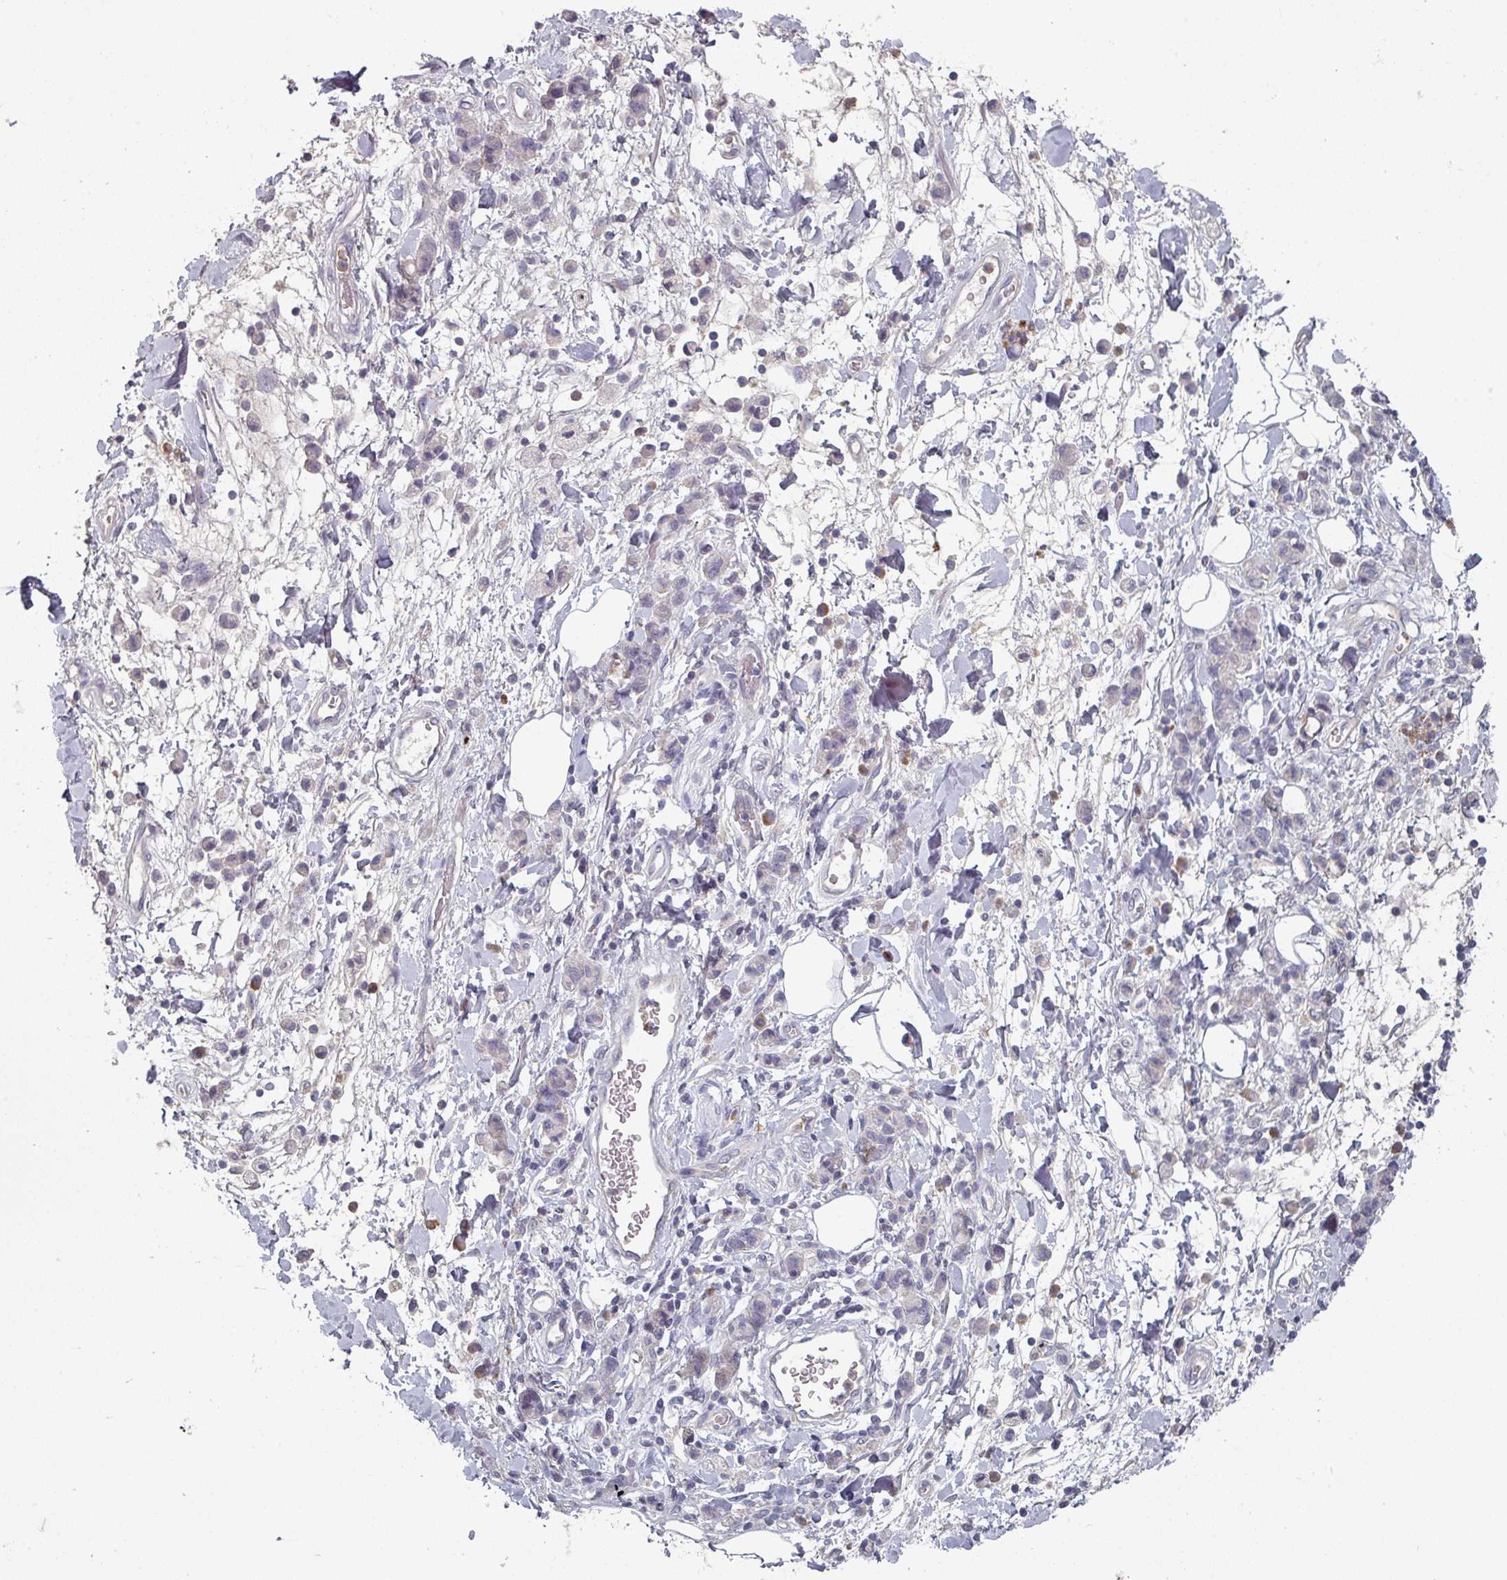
{"staining": {"intensity": "negative", "quantity": "none", "location": "none"}, "tissue": "stomach cancer", "cell_type": "Tumor cells", "image_type": "cancer", "snomed": [{"axis": "morphology", "description": "Adenocarcinoma, NOS"}, {"axis": "topography", "description": "Stomach"}], "caption": "Tumor cells show no significant protein staining in stomach adenocarcinoma.", "gene": "PRAMEF8", "patient": {"sex": "male", "age": 77}}